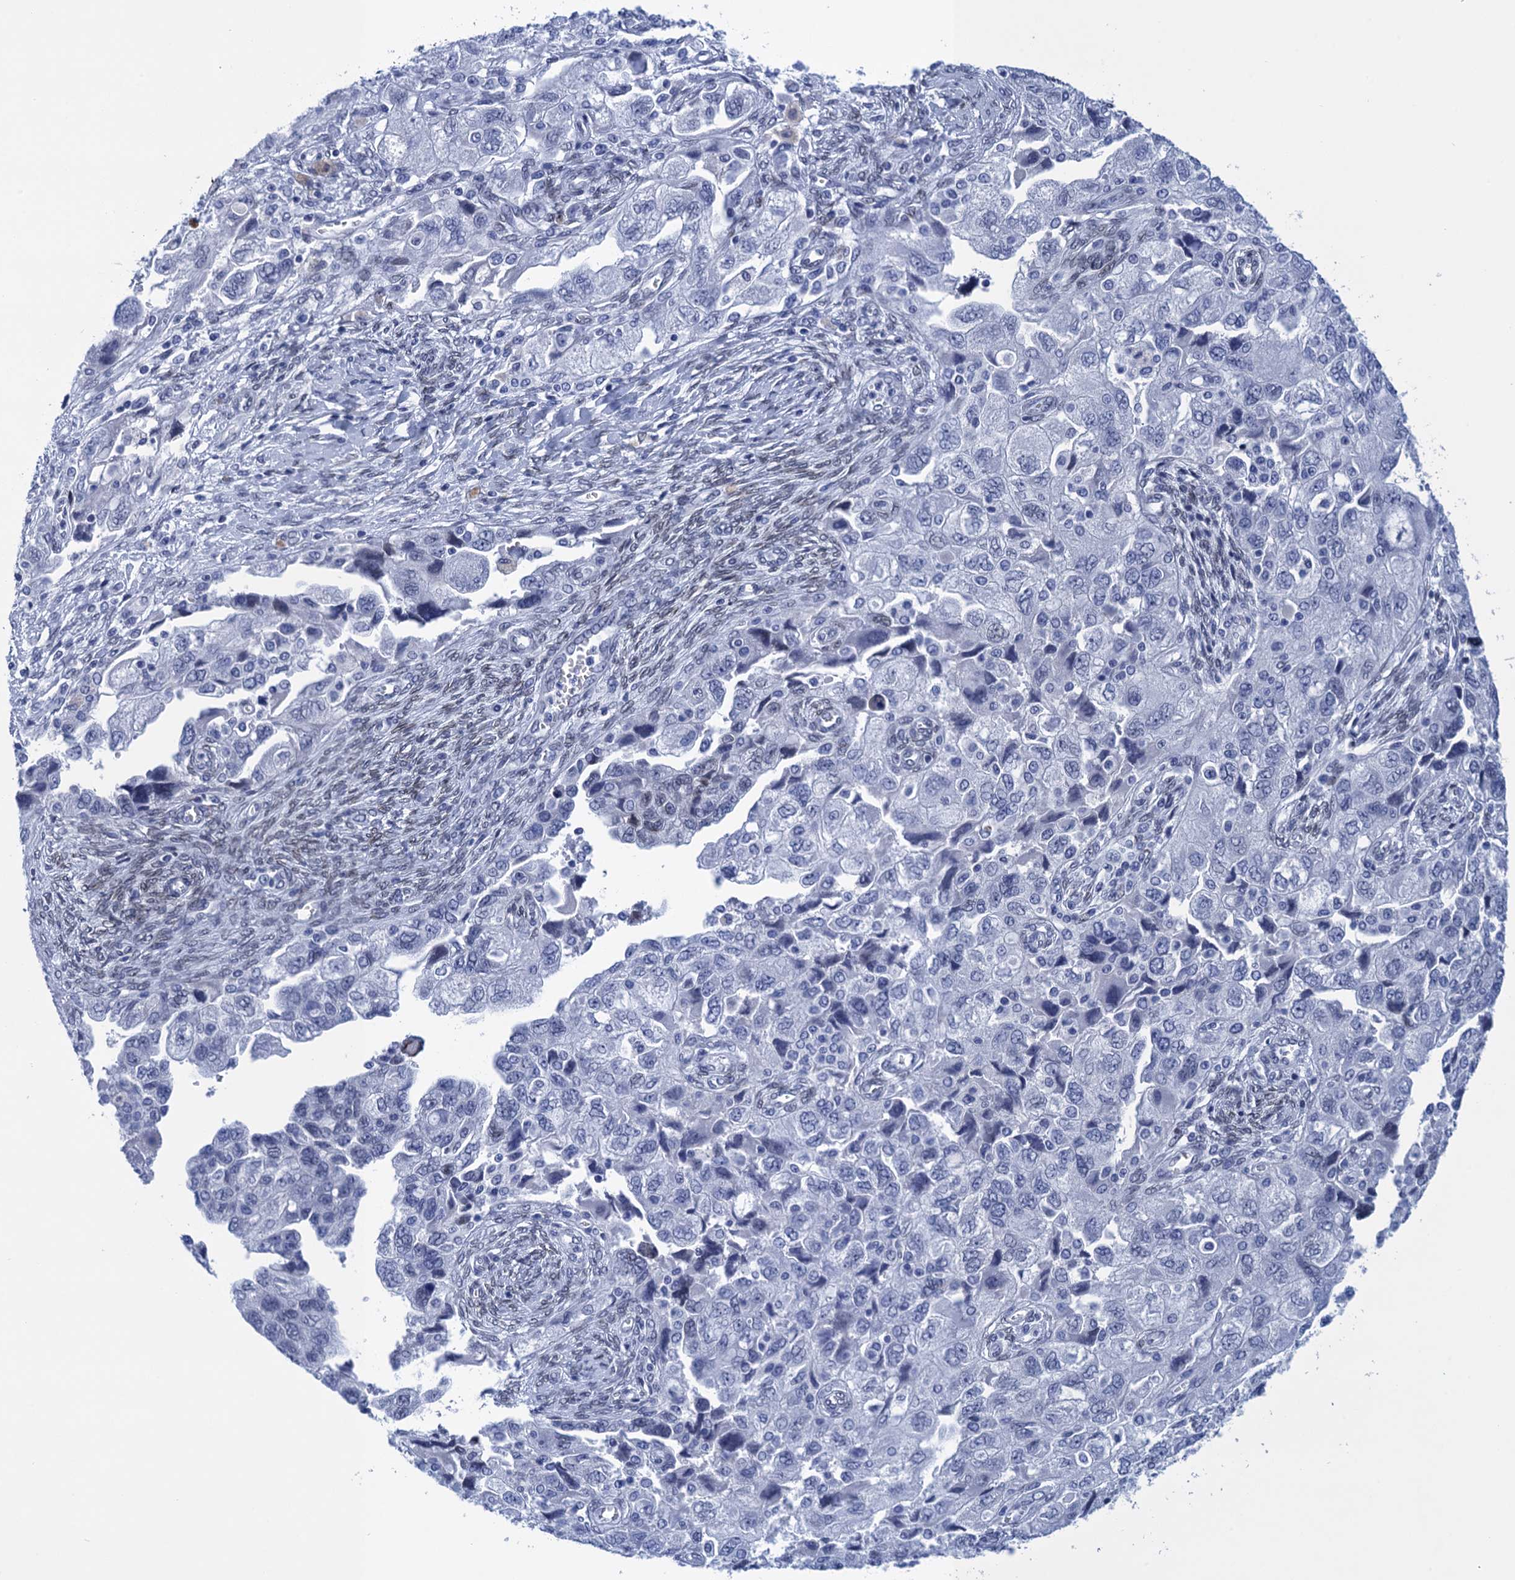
{"staining": {"intensity": "negative", "quantity": "none", "location": "none"}, "tissue": "ovarian cancer", "cell_type": "Tumor cells", "image_type": "cancer", "snomed": [{"axis": "morphology", "description": "Carcinoma, NOS"}, {"axis": "morphology", "description": "Cystadenocarcinoma, serous, NOS"}, {"axis": "topography", "description": "Ovary"}], "caption": "A high-resolution photomicrograph shows immunohistochemistry (IHC) staining of ovarian serous cystadenocarcinoma, which exhibits no significant staining in tumor cells. (DAB IHC visualized using brightfield microscopy, high magnification).", "gene": "METTL25", "patient": {"sex": "female", "age": 69}}